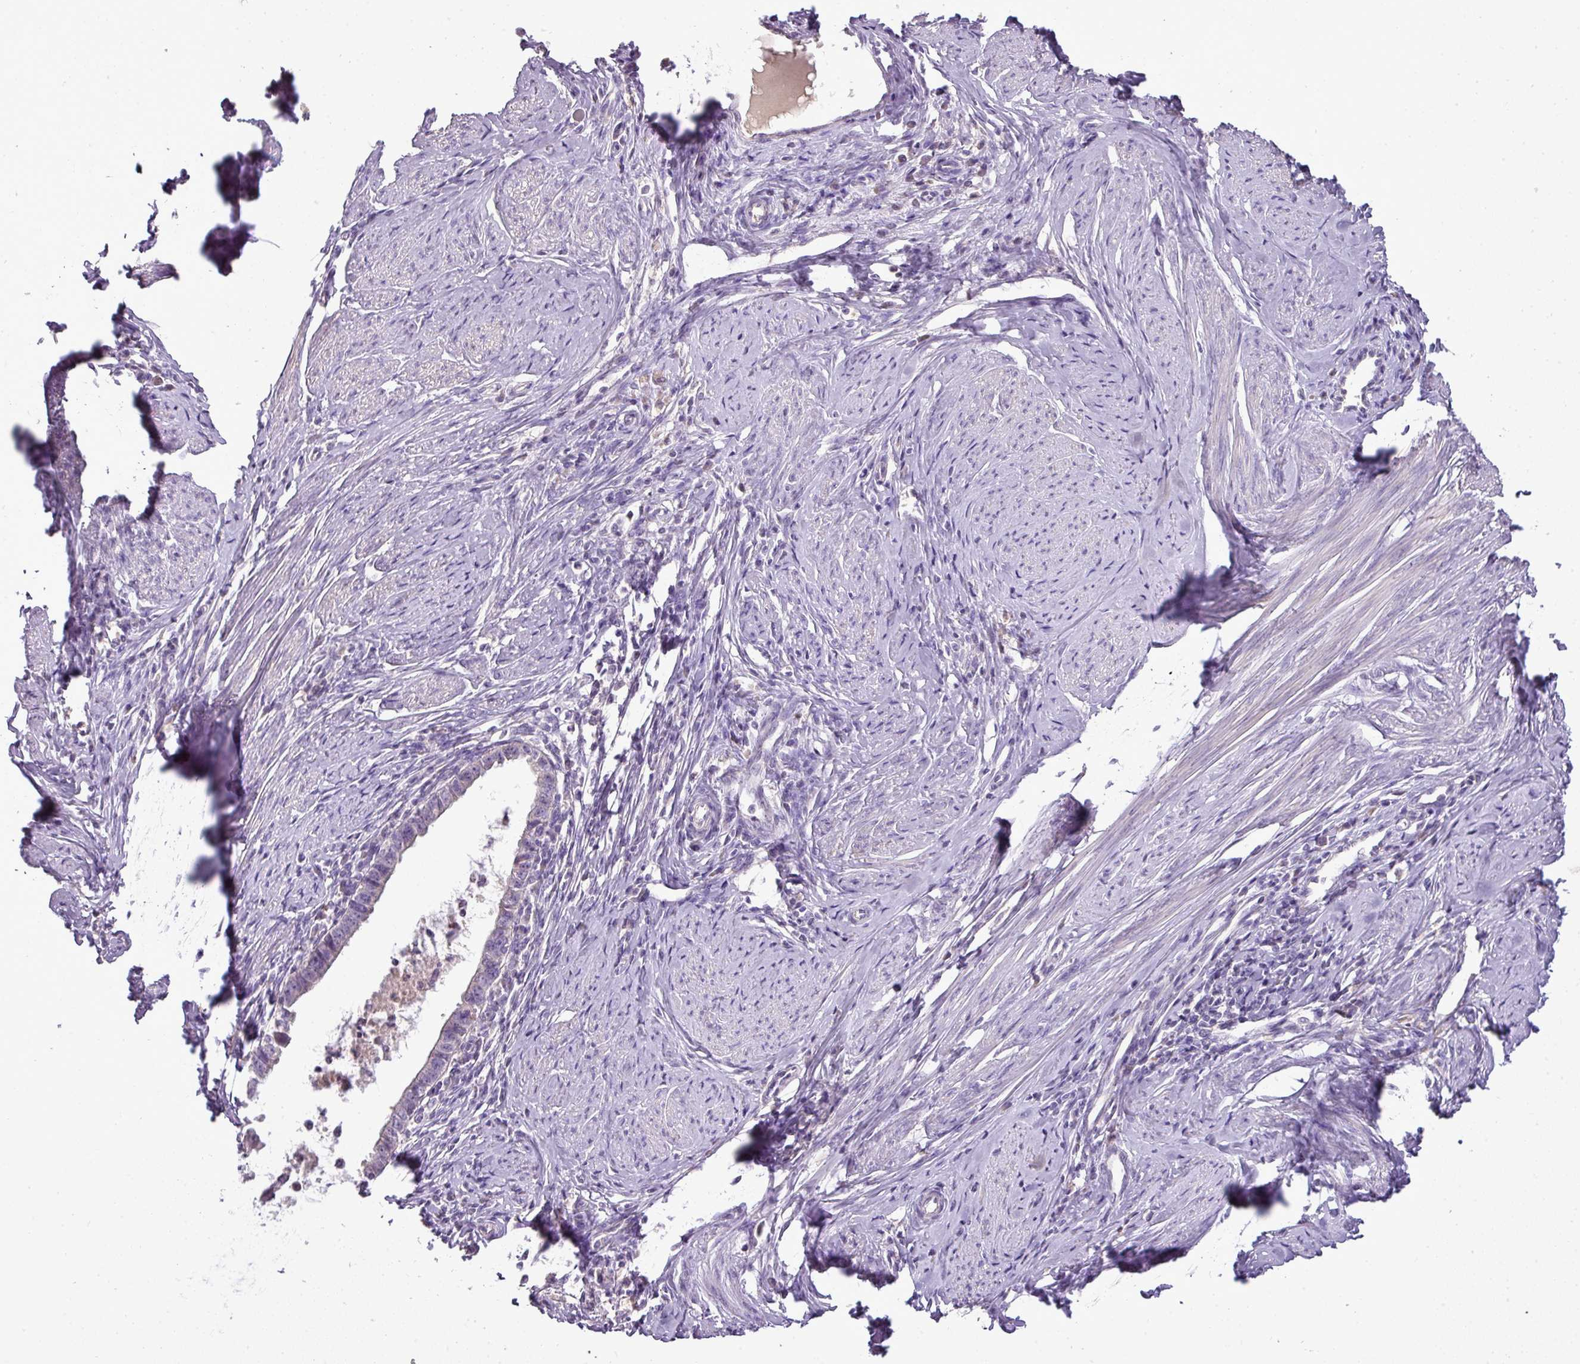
{"staining": {"intensity": "negative", "quantity": "none", "location": "none"}, "tissue": "cervical cancer", "cell_type": "Tumor cells", "image_type": "cancer", "snomed": [{"axis": "morphology", "description": "Adenocarcinoma, NOS"}, {"axis": "topography", "description": "Cervix"}], "caption": "IHC photomicrograph of neoplastic tissue: human cervical adenocarcinoma stained with DAB reveals no significant protein positivity in tumor cells.", "gene": "BRINP2", "patient": {"sex": "female", "age": 36}}